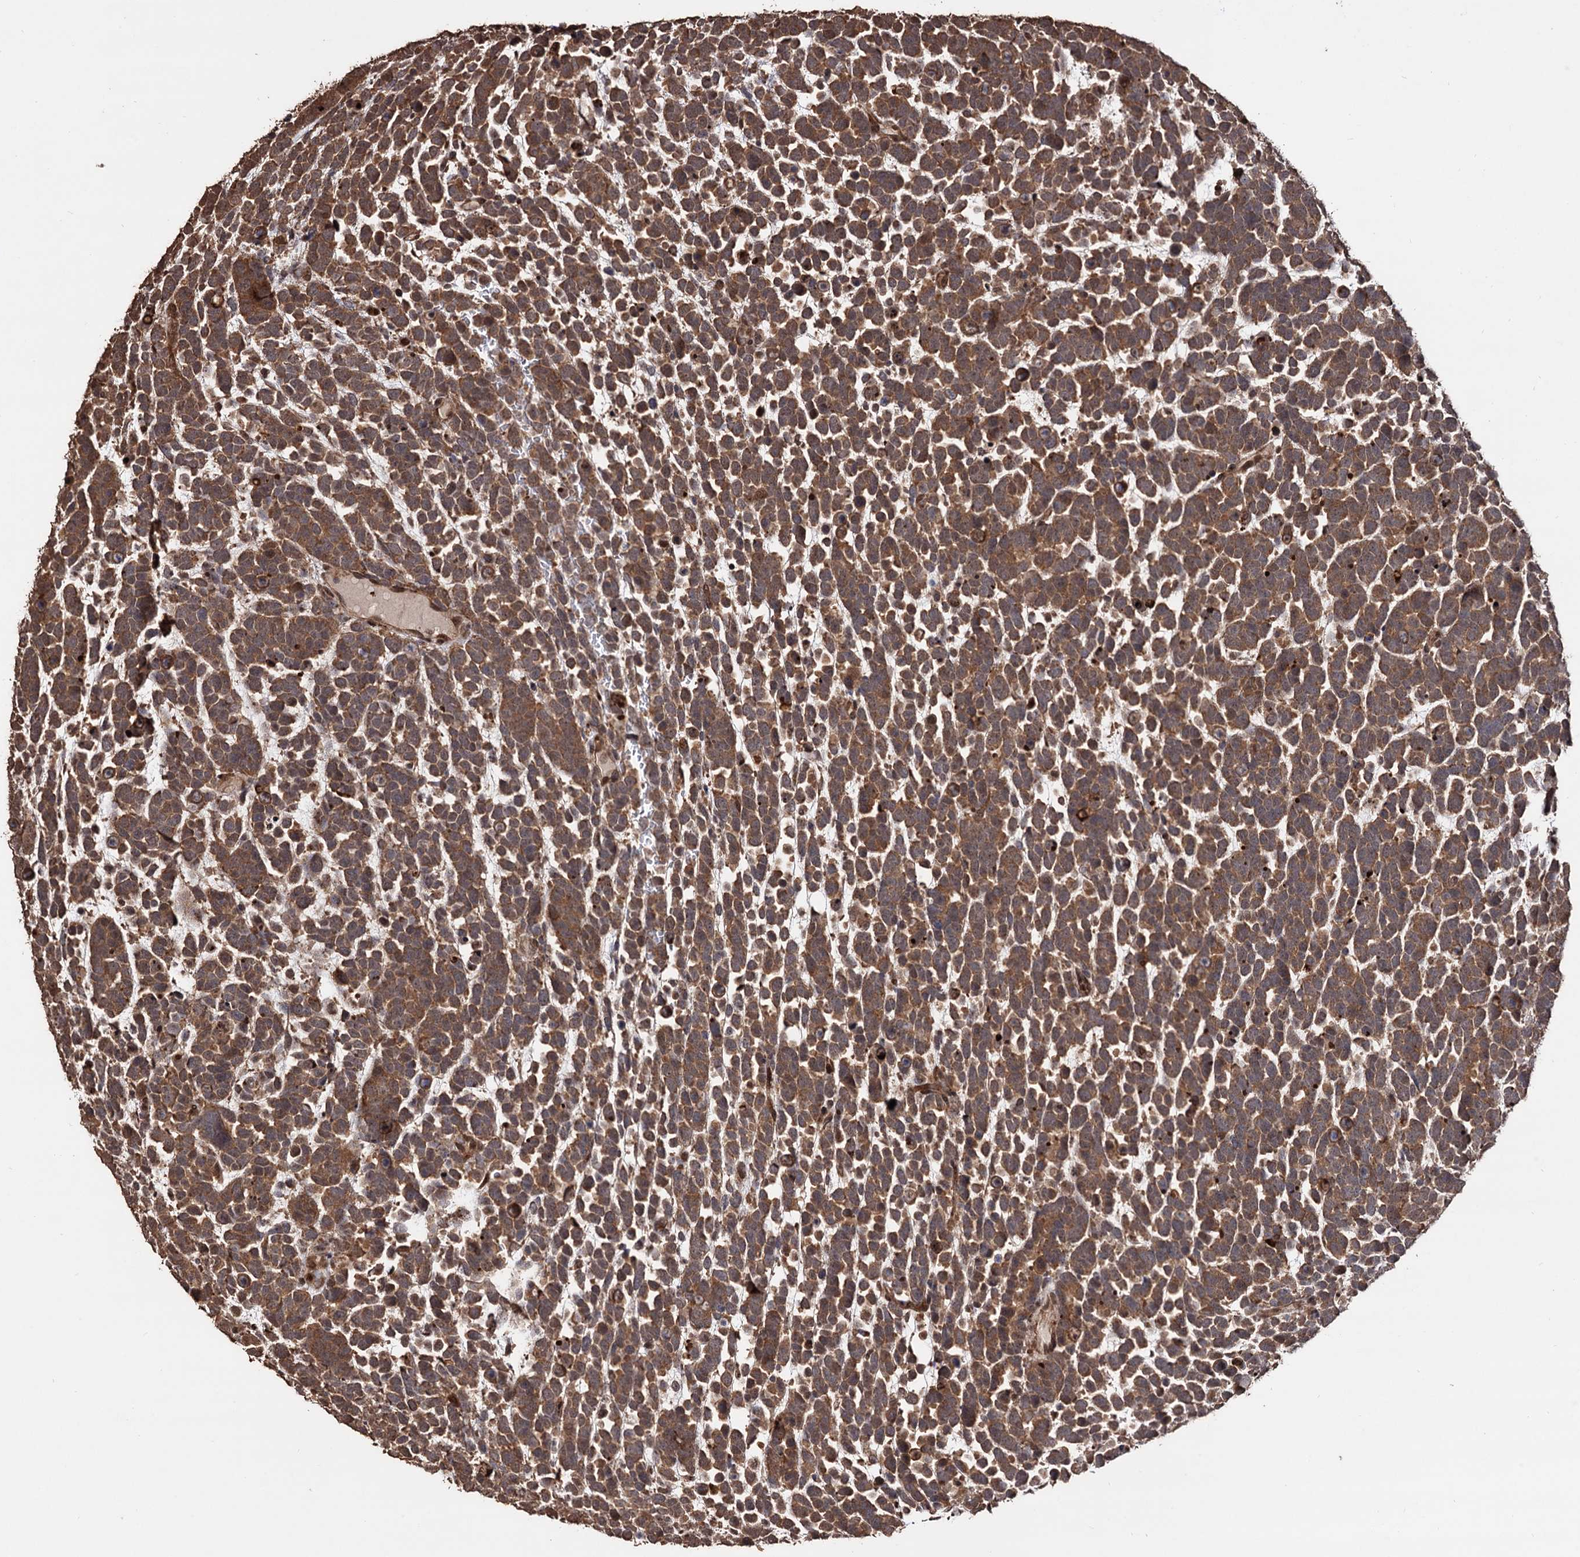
{"staining": {"intensity": "moderate", "quantity": ">75%", "location": "cytoplasmic/membranous,nuclear"}, "tissue": "urothelial cancer", "cell_type": "Tumor cells", "image_type": "cancer", "snomed": [{"axis": "morphology", "description": "Urothelial carcinoma, High grade"}, {"axis": "topography", "description": "Urinary bladder"}], "caption": "Brown immunohistochemical staining in high-grade urothelial carcinoma reveals moderate cytoplasmic/membranous and nuclear positivity in about >75% of tumor cells.", "gene": "PIGB", "patient": {"sex": "female", "age": 82}}